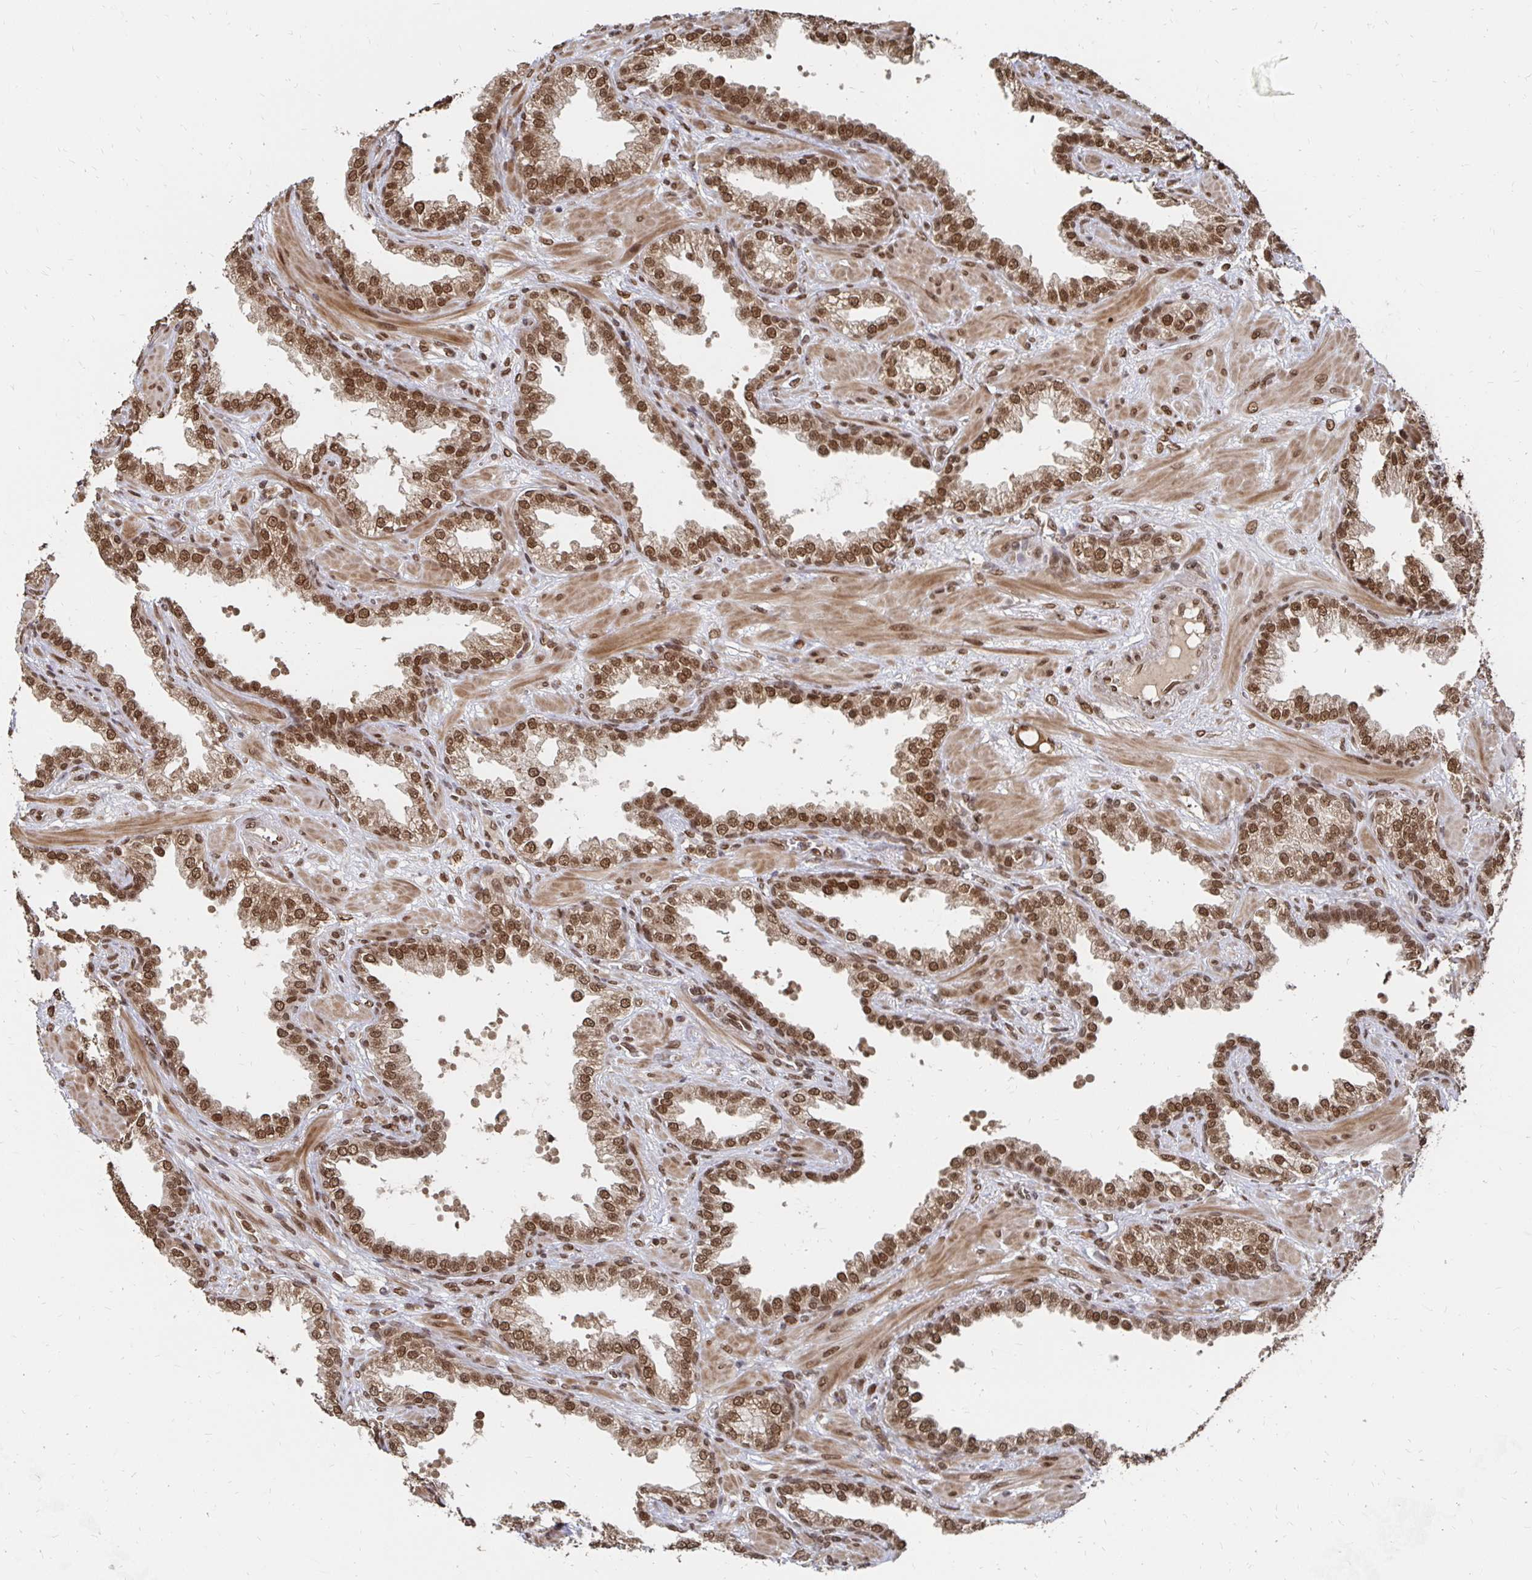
{"staining": {"intensity": "moderate", "quantity": ">75%", "location": "nuclear"}, "tissue": "prostate cancer", "cell_type": "Tumor cells", "image_type": "cancer", "snomed": [{"axis": "morphology", "description": "Adenocarcinoma, High grade"}, {"axis": "topography", "description": "Prostate"}], "caption": "This photomicrograph shows immunohistochemistry (IHC) staining of prostate adenocarcinoma (high-grade), with medium moderate nuclear positivity in approximately >75% of tumor cells.", "gene": "GTF3C6", "patient": {"sex": "male", "age": 60}}